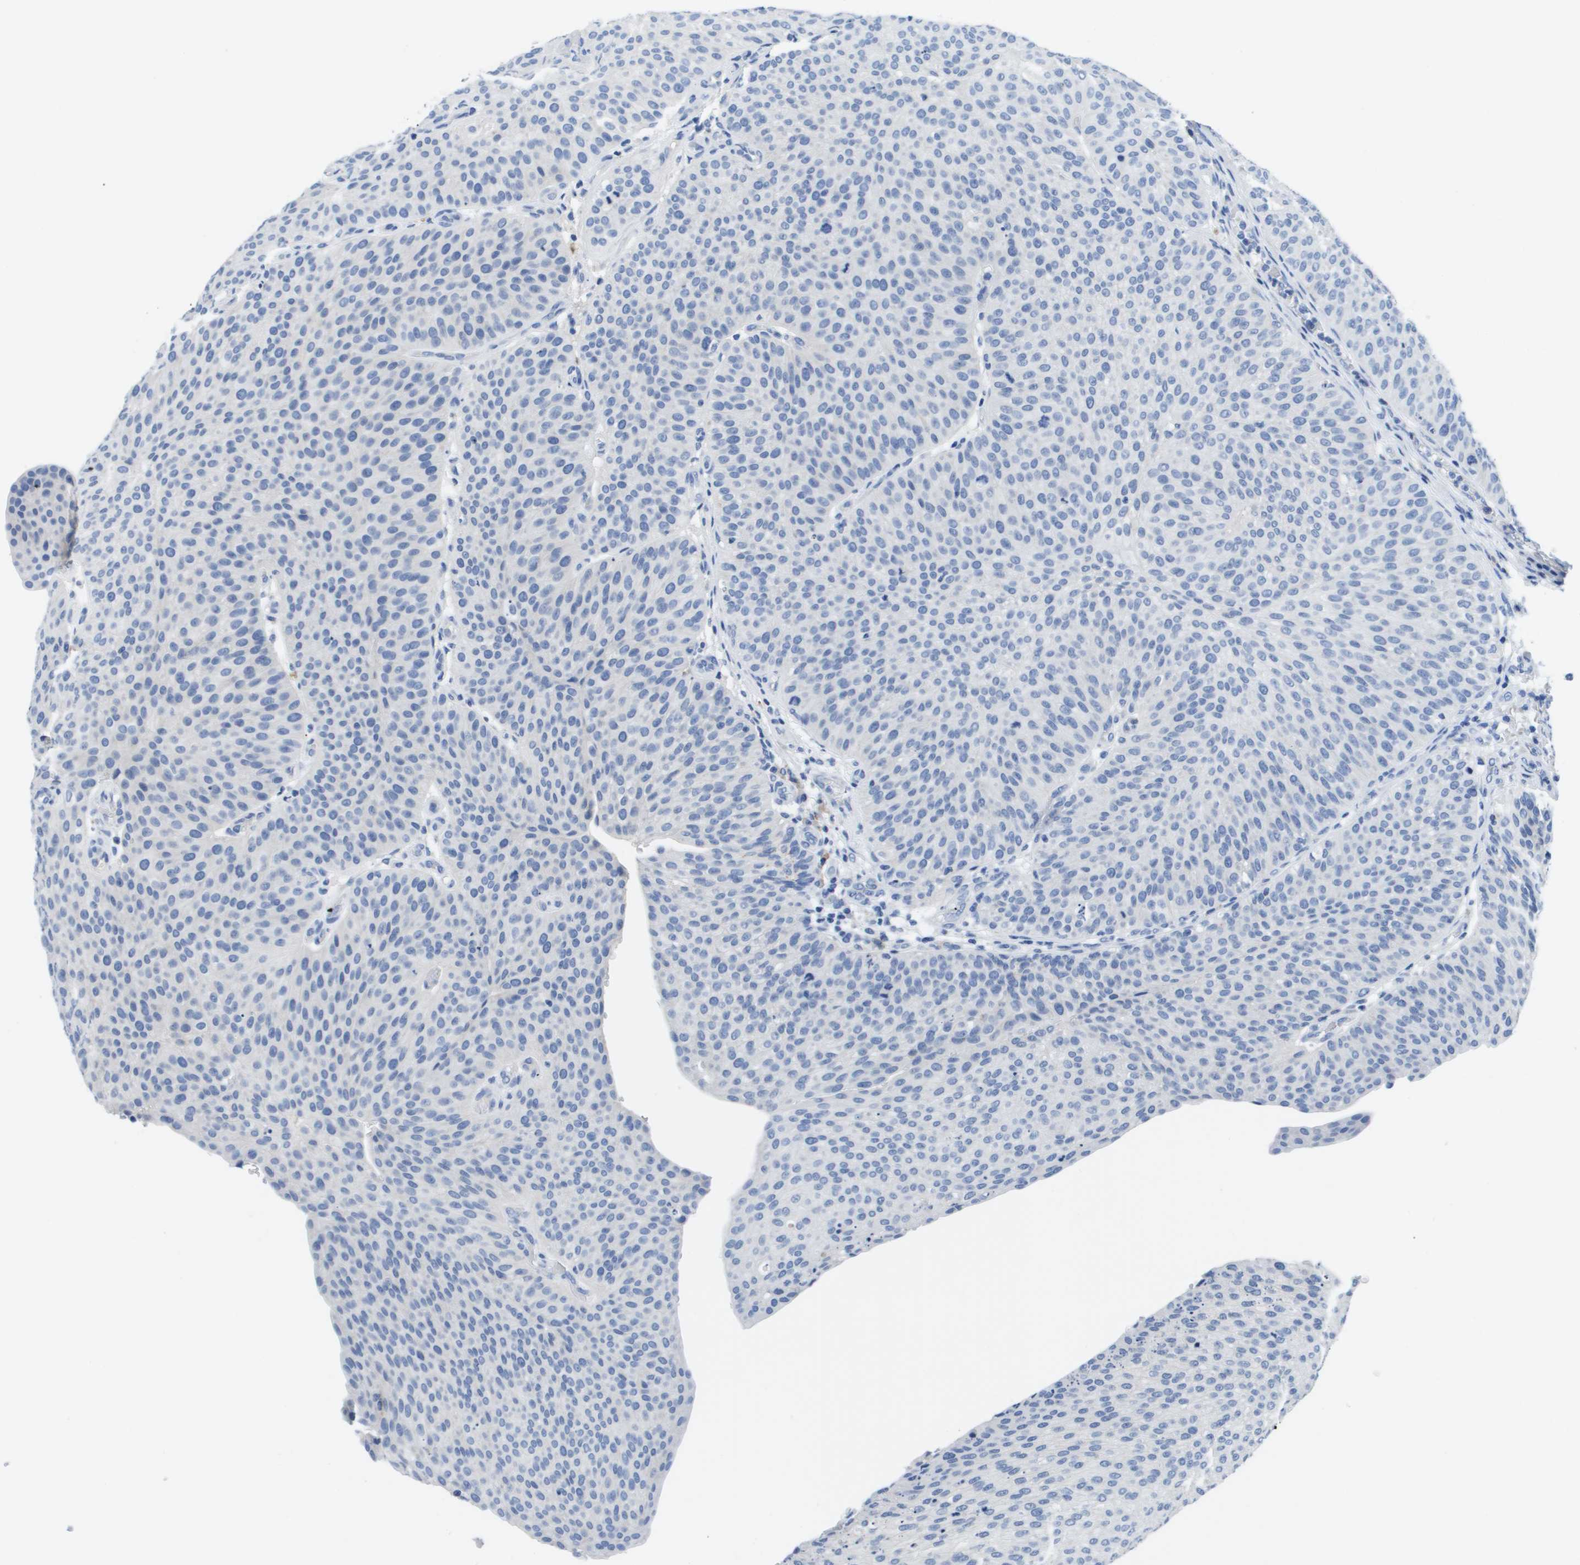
{"staining": {"intensity": "negative", "quantity": "none", "location": "none"}, "tissue": "urothelial cancer", "cell_type": "Tumor cells", "image_type": "cancer", "snomed": [{"axis": "morphology", "description": "Urothelial carcinoma, Low grade"}, {"axis": "topography", "description": "Smooth muscle"}, {"axis": "topography", "description": "Urinary bladder"}], "caption": "An immunohistochemistry photomicrograph of urothelial cancer is shown. There is no staining in tumor cells of urothelial cancer.", "gene": "MS4A1", "patient": {"sex": "male", "age": 60}}